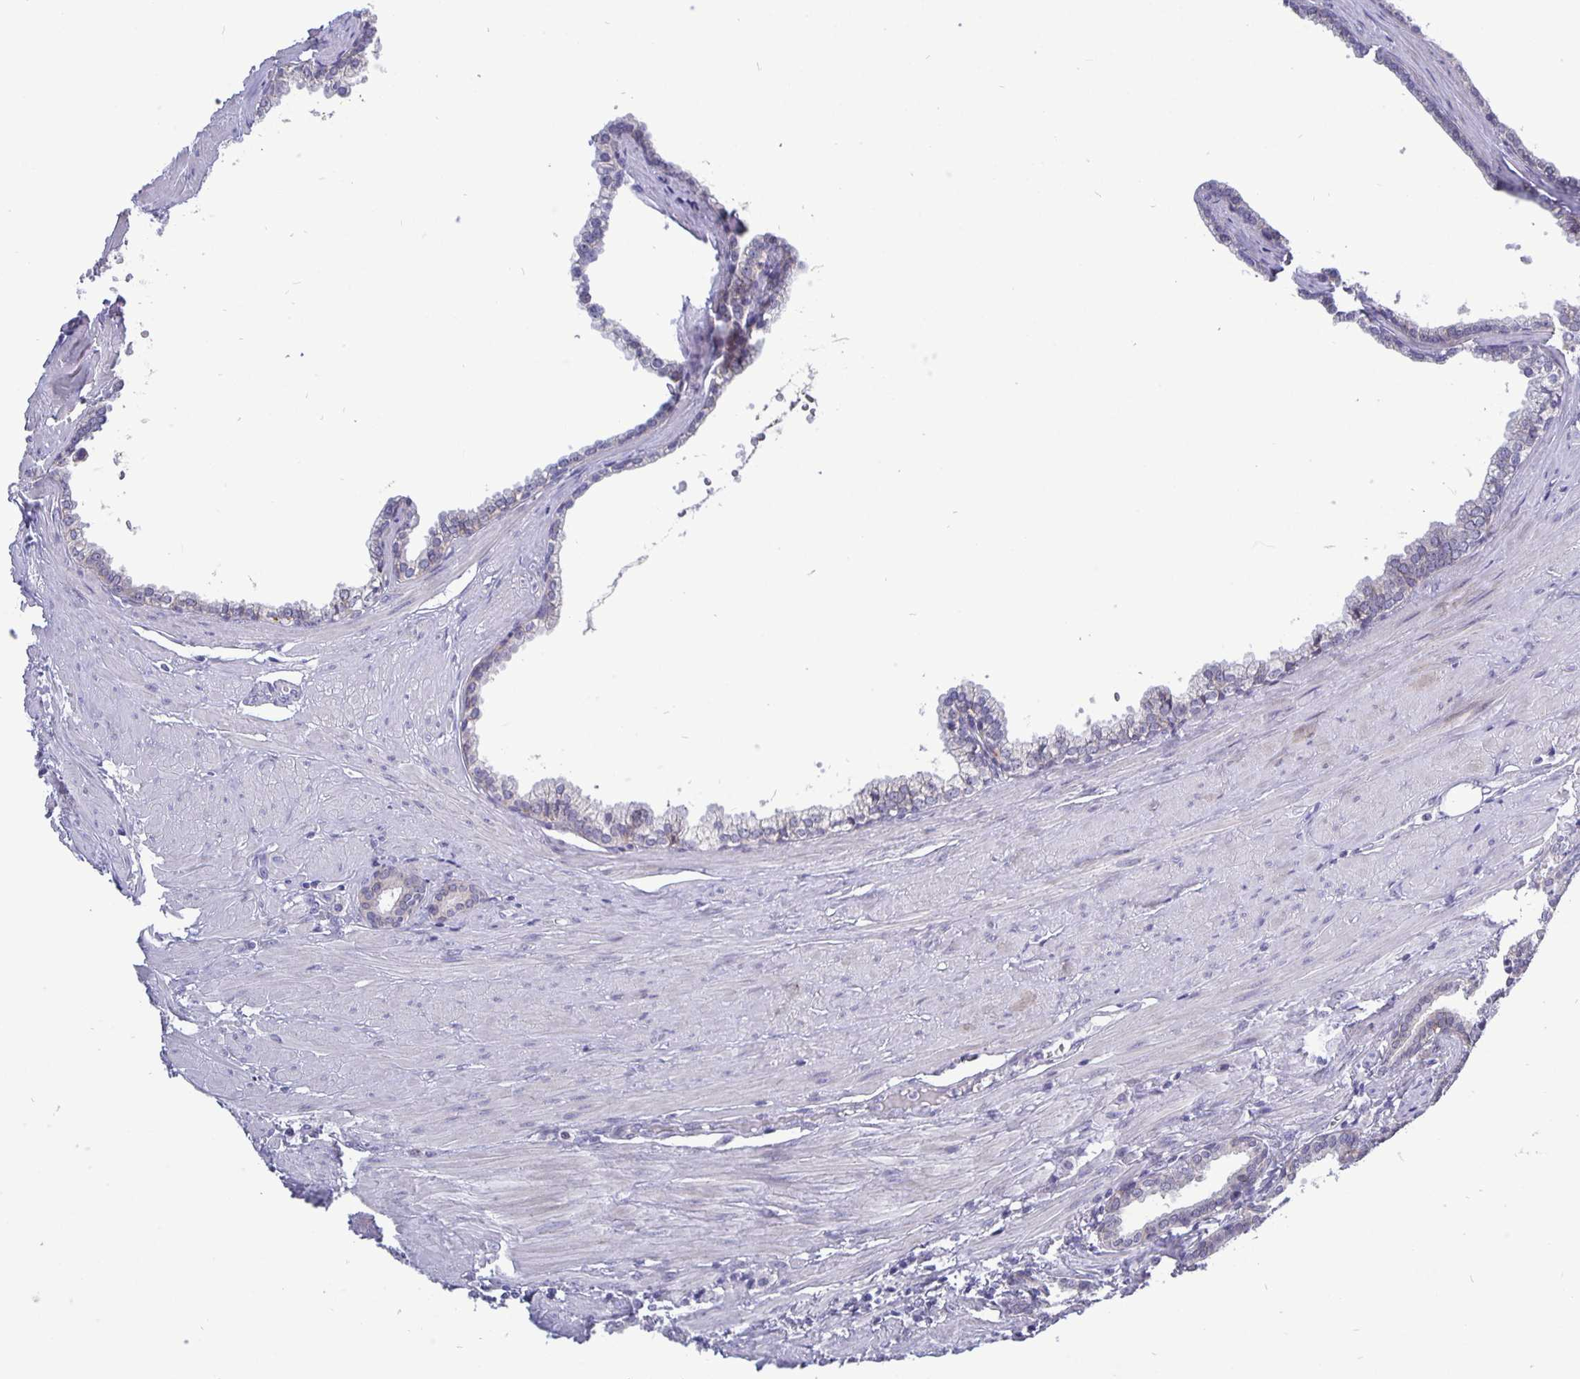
{"staining": {"intensity": "negative", "quantity": "none", "location": "none"}, "tissue": "prostate", "cell_type": "Glandular cells", "image_type": "normal", "snomed": [{"axis": "morphology", "description": "Normal tissue, NOS"}, {"axis": "topography", "description": "Prostate"}, {"axis": "topography", "description": "Peripheral nerve tissue"}], "caption": "Glandular cells show no significant positivity in unremarkable prostate.", "gene": "ERBB2", "patient": {"sex": "male", "age": 55}}